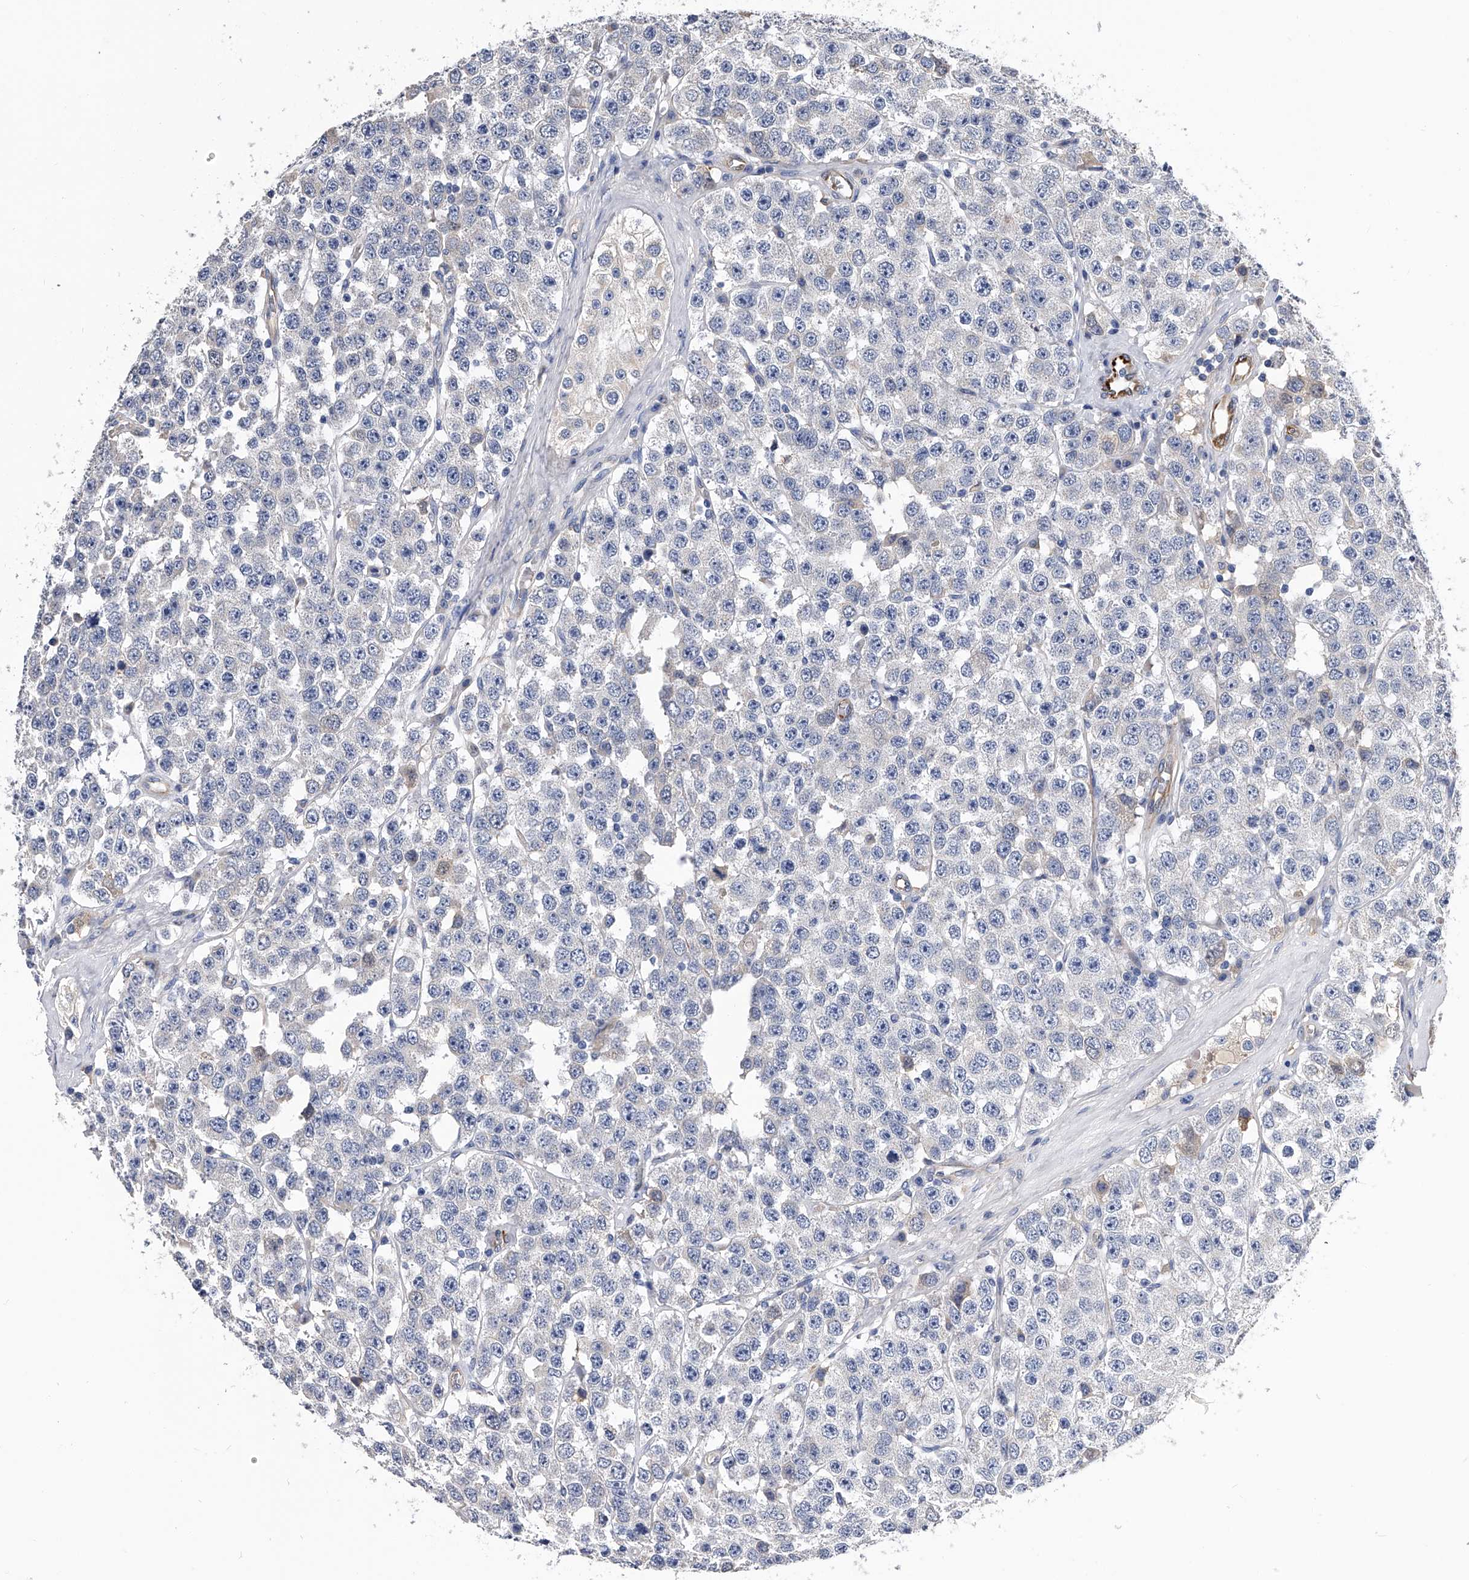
{"staining": {"intensity": "negative", "quantity": "none", "location": "none"}, "tissue": "testis cancer", "cell_type": "Tumor cells", "image_type": "cancer", "snomed": [{"axis": "morphology", "description": "Seminoma, NOS"}, {"axis": "topography", "description": "Testis"}], "caption": "Immunohistochemistry photomicrograph of human testis seminoma stained for a protein (brown), which reveals no staining in tumor cells.", "gene": "EFCAB7", "patient": {"sex": "male", "age": 28}}